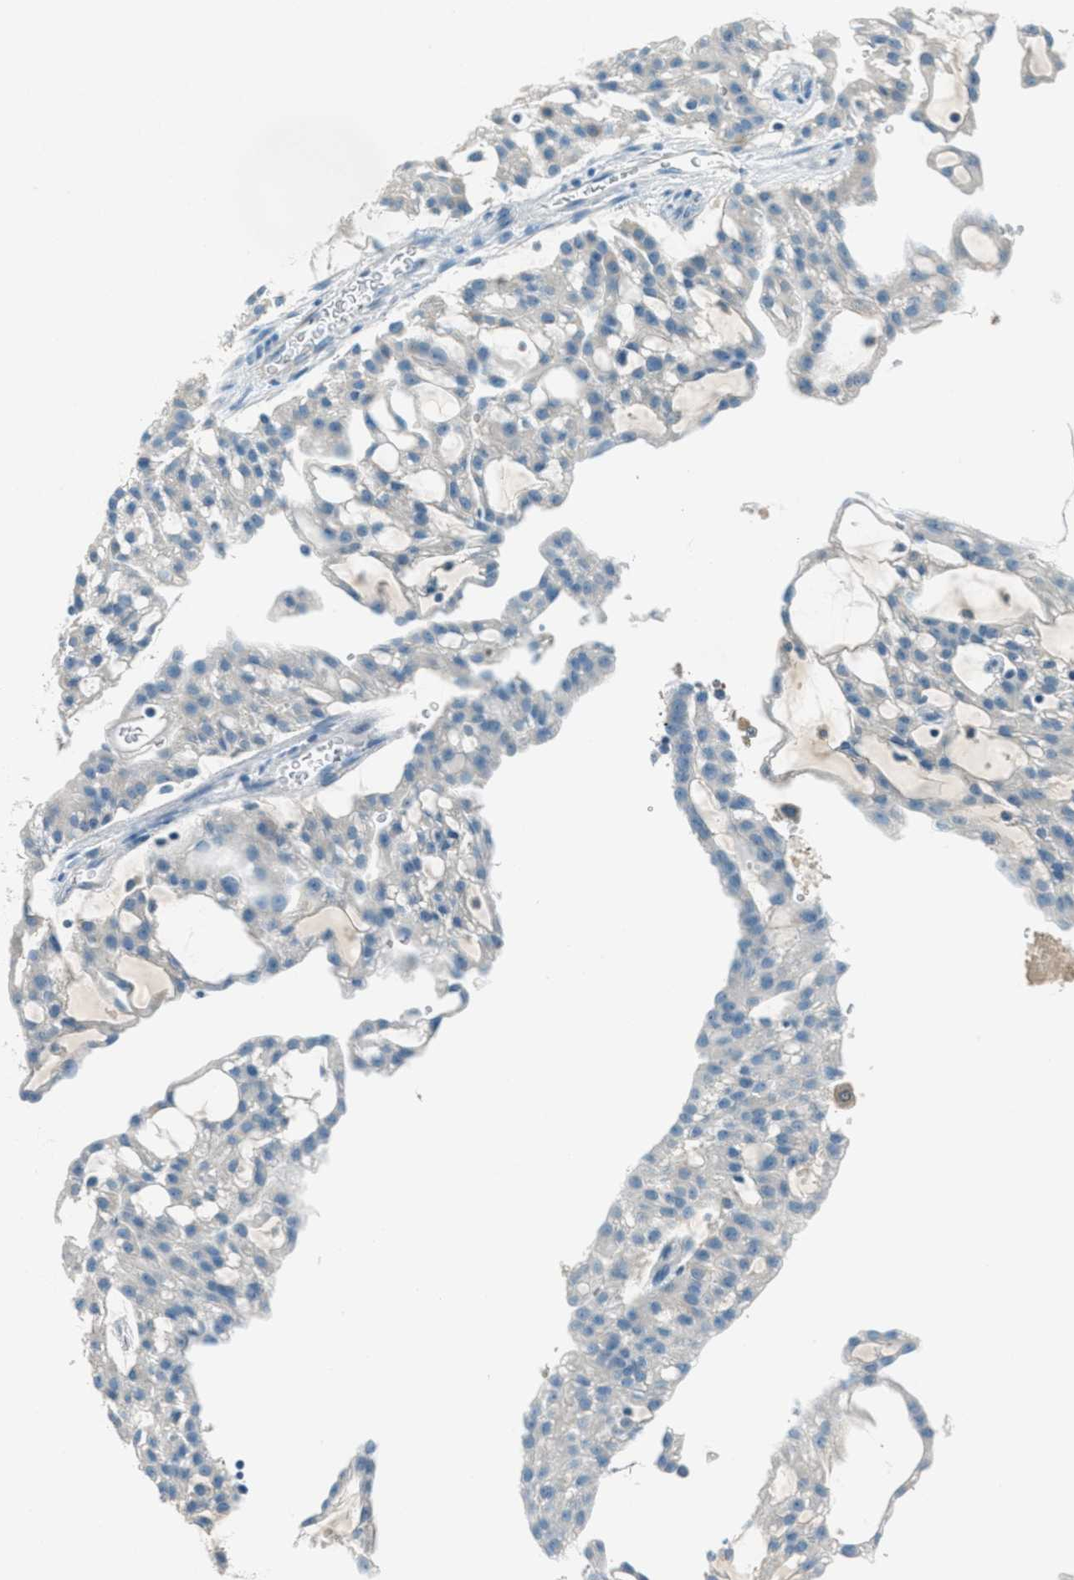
{"staining": {"intensity": "negative", "quantity": "none", "location": "none"}, "tissue": "renal cancer", "cell_type": "Tumor cells", "image_type": "cancer", "snomed": [{"axis": "morphology", "description": "Adenocarcinoma, NOS"}, {"axis": "topography", "description": "Kidney"}], "caption": "This is a photomicrograph of immunohistochemistry staining of renal cancer, which shows no expression in tumor cells. (Immunohistochemistry, brightfield microscopy, high magnification).", "gene": "MSLN", "patient": {"sex": "male", "age": 63}}